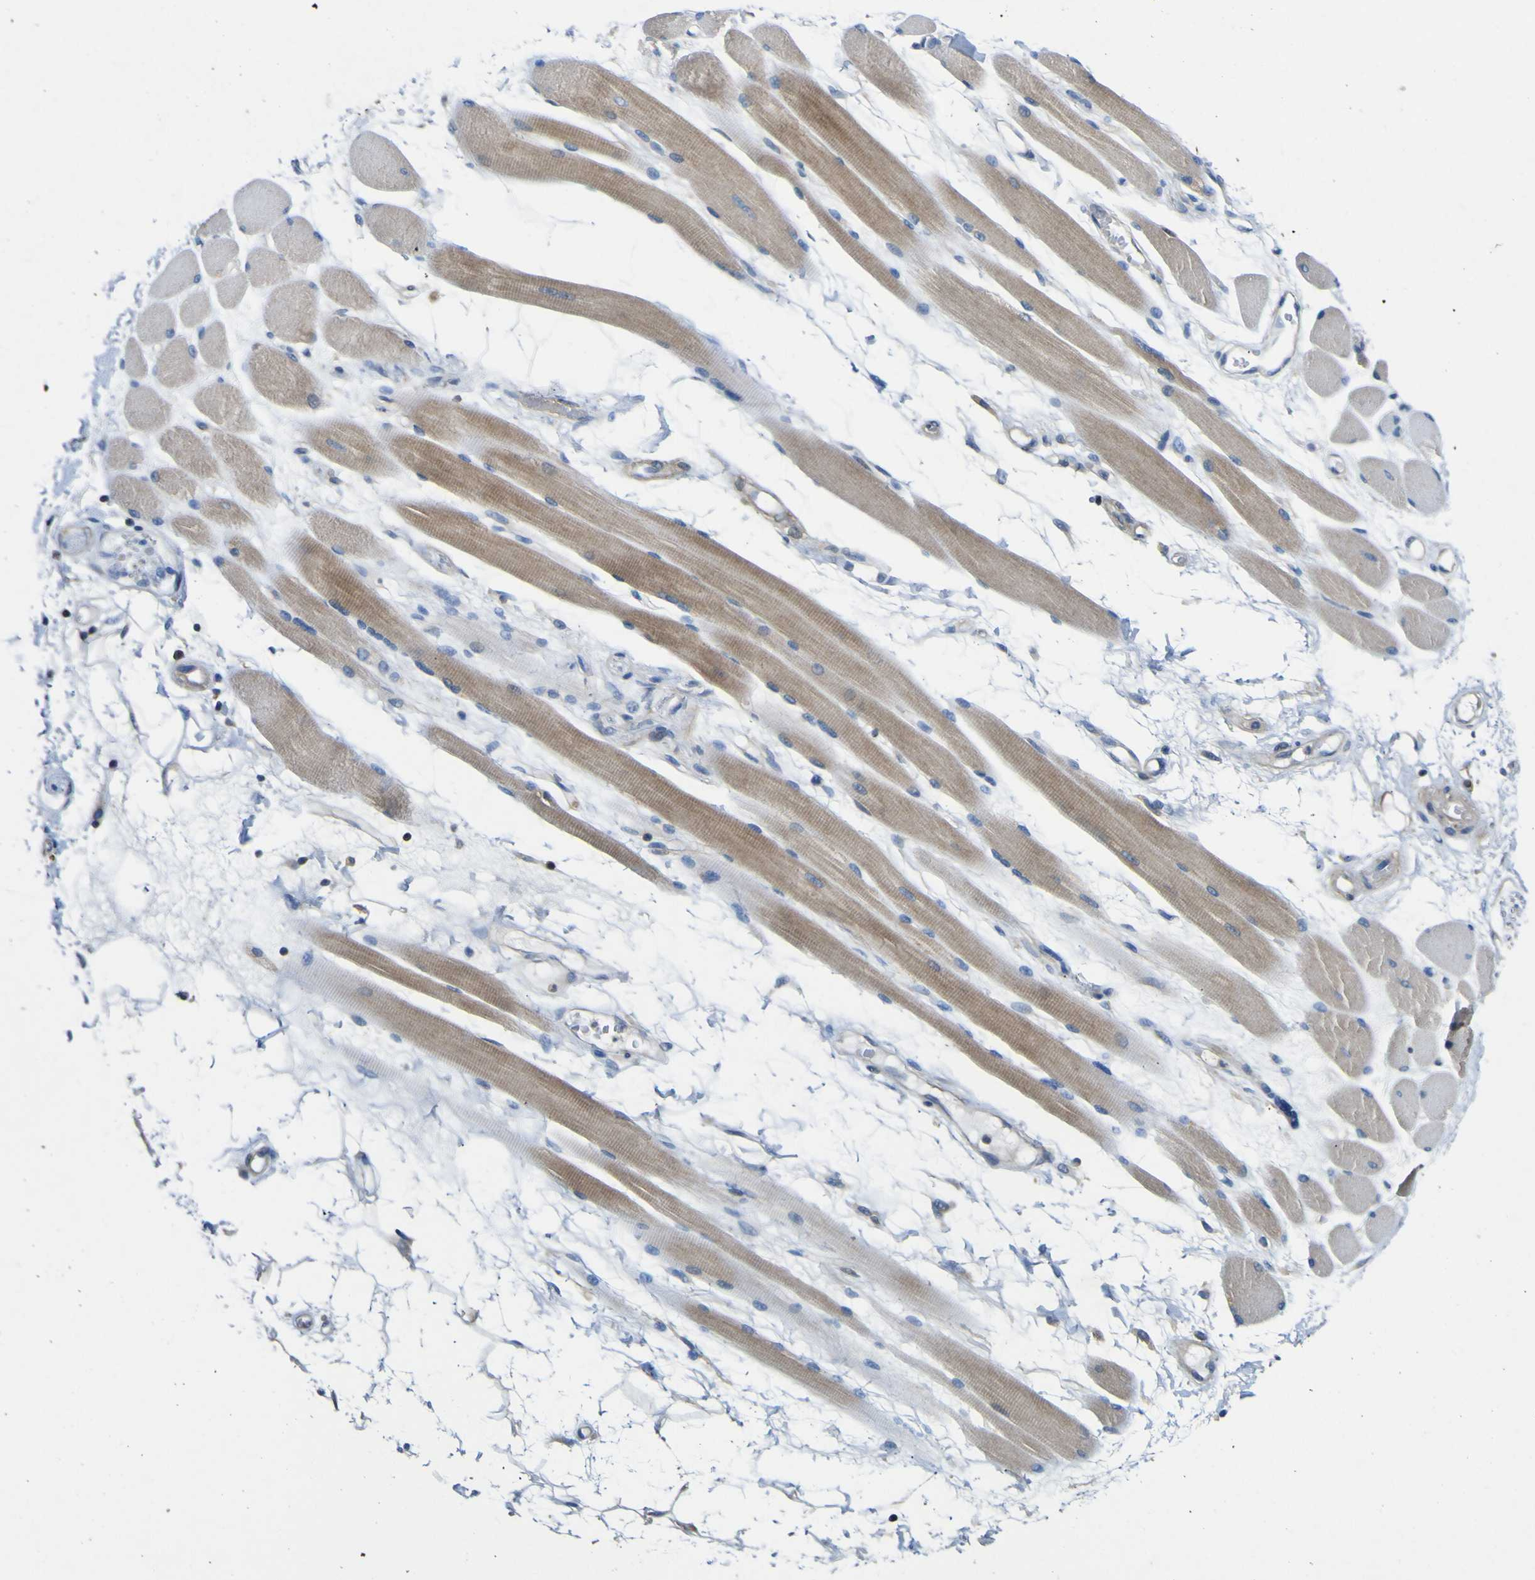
{"staining": {"intensity": "moderate", "quantity": "25%-75%", "location": "cytoplasmic/membranous"}, "tissue": "skeletal muscle", "cell_type": "Myocytes", "image_type": "normal", "snomed": [{"axis": "morphology", "description": "Normal tissue, NOS"}, {"axis": "topography", "description": "Skeletal muscle"}, {"axis": "topography", "description": "Peripheral nerve tissue"}], "caption": "Immunohistochemistry image of normal skeletal muscle: skeletal muscle stained using immunohistochemistry reveals medium levels of moderate protein expression localized specifically in the cytoplasmic/membranous of myocytes, appearing as a cytoplasmic/membranous brown color.", "gene": "EML2", "patient": {"sex": "female", "age": 84}}